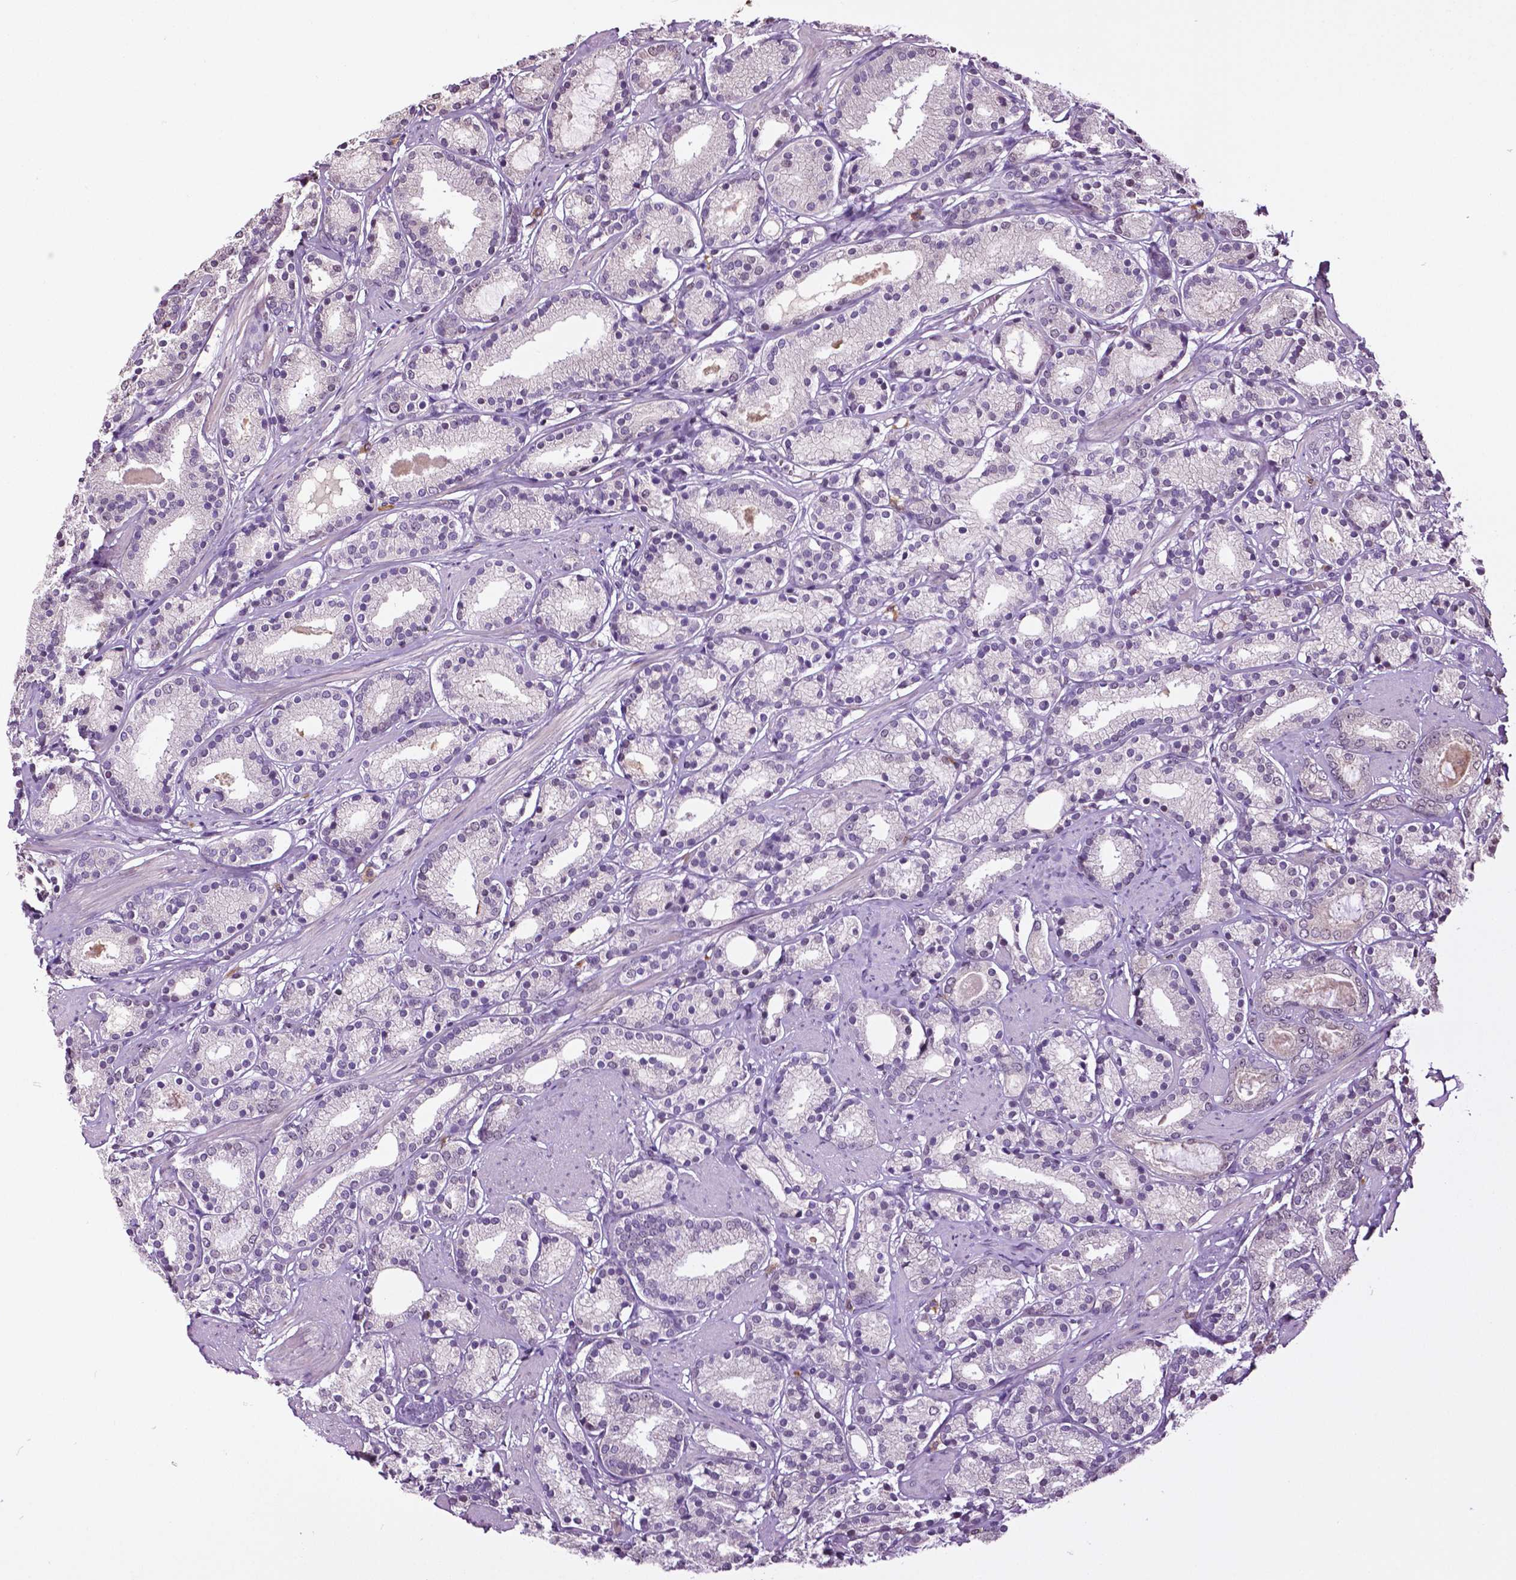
{"staining": {"intensity": "negative", "quantity": "none", "location": "none"}, "tissue": "prostate cancer", "cell_type": "Tumor cells", "image_type": "cancer", "snomed": [{"axis": "morphology", "description": "Adenocarcinoma, High grade"}, {"axis": "topography", "description": "Prostate"}], "caption": "A photomicrograph of high-grade adenocarcinoma (prostate) stained for a protein shows no brown staining in tumor cells.", "gene": "DLX5", "patient": {"sex": "male", "age": 63}}